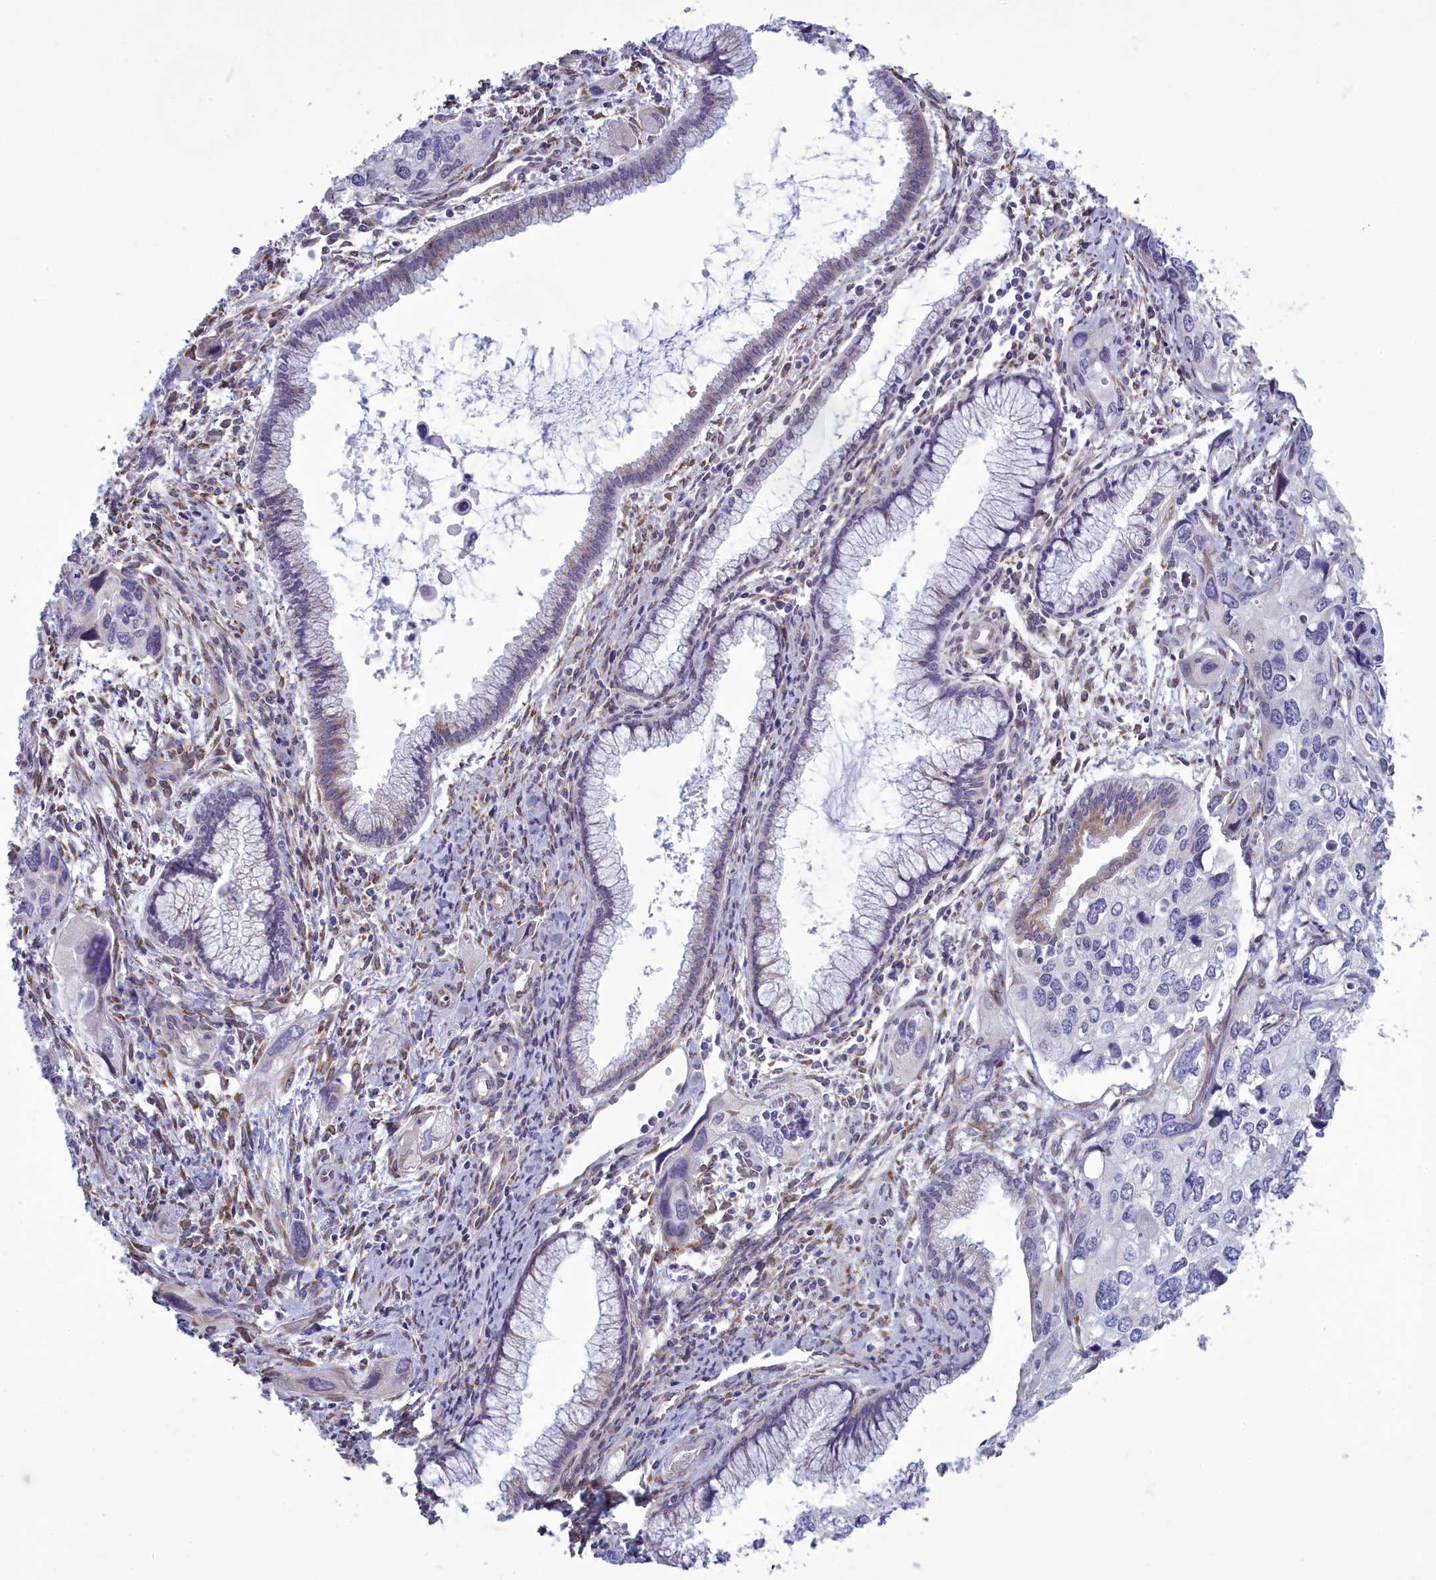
{"staining": {"intensity": "negative", "quantity": "none", "location": "none"}, "tissue": "cervical cancer", "cell_type": "Tumor cells", "image_type": "cancer", "snomed": [{"axis": "morphology", "description": "Squamous cell carcinoma, NOS"}, {"axis": "topography", "description": "Cervix"}], "caption": "DAB immunohistochemical staining of human cervical cancer exhibits no significant staining in tumor cells.", "gene": "CENATAC", "patient": {"sex": "female", "age": 55}}